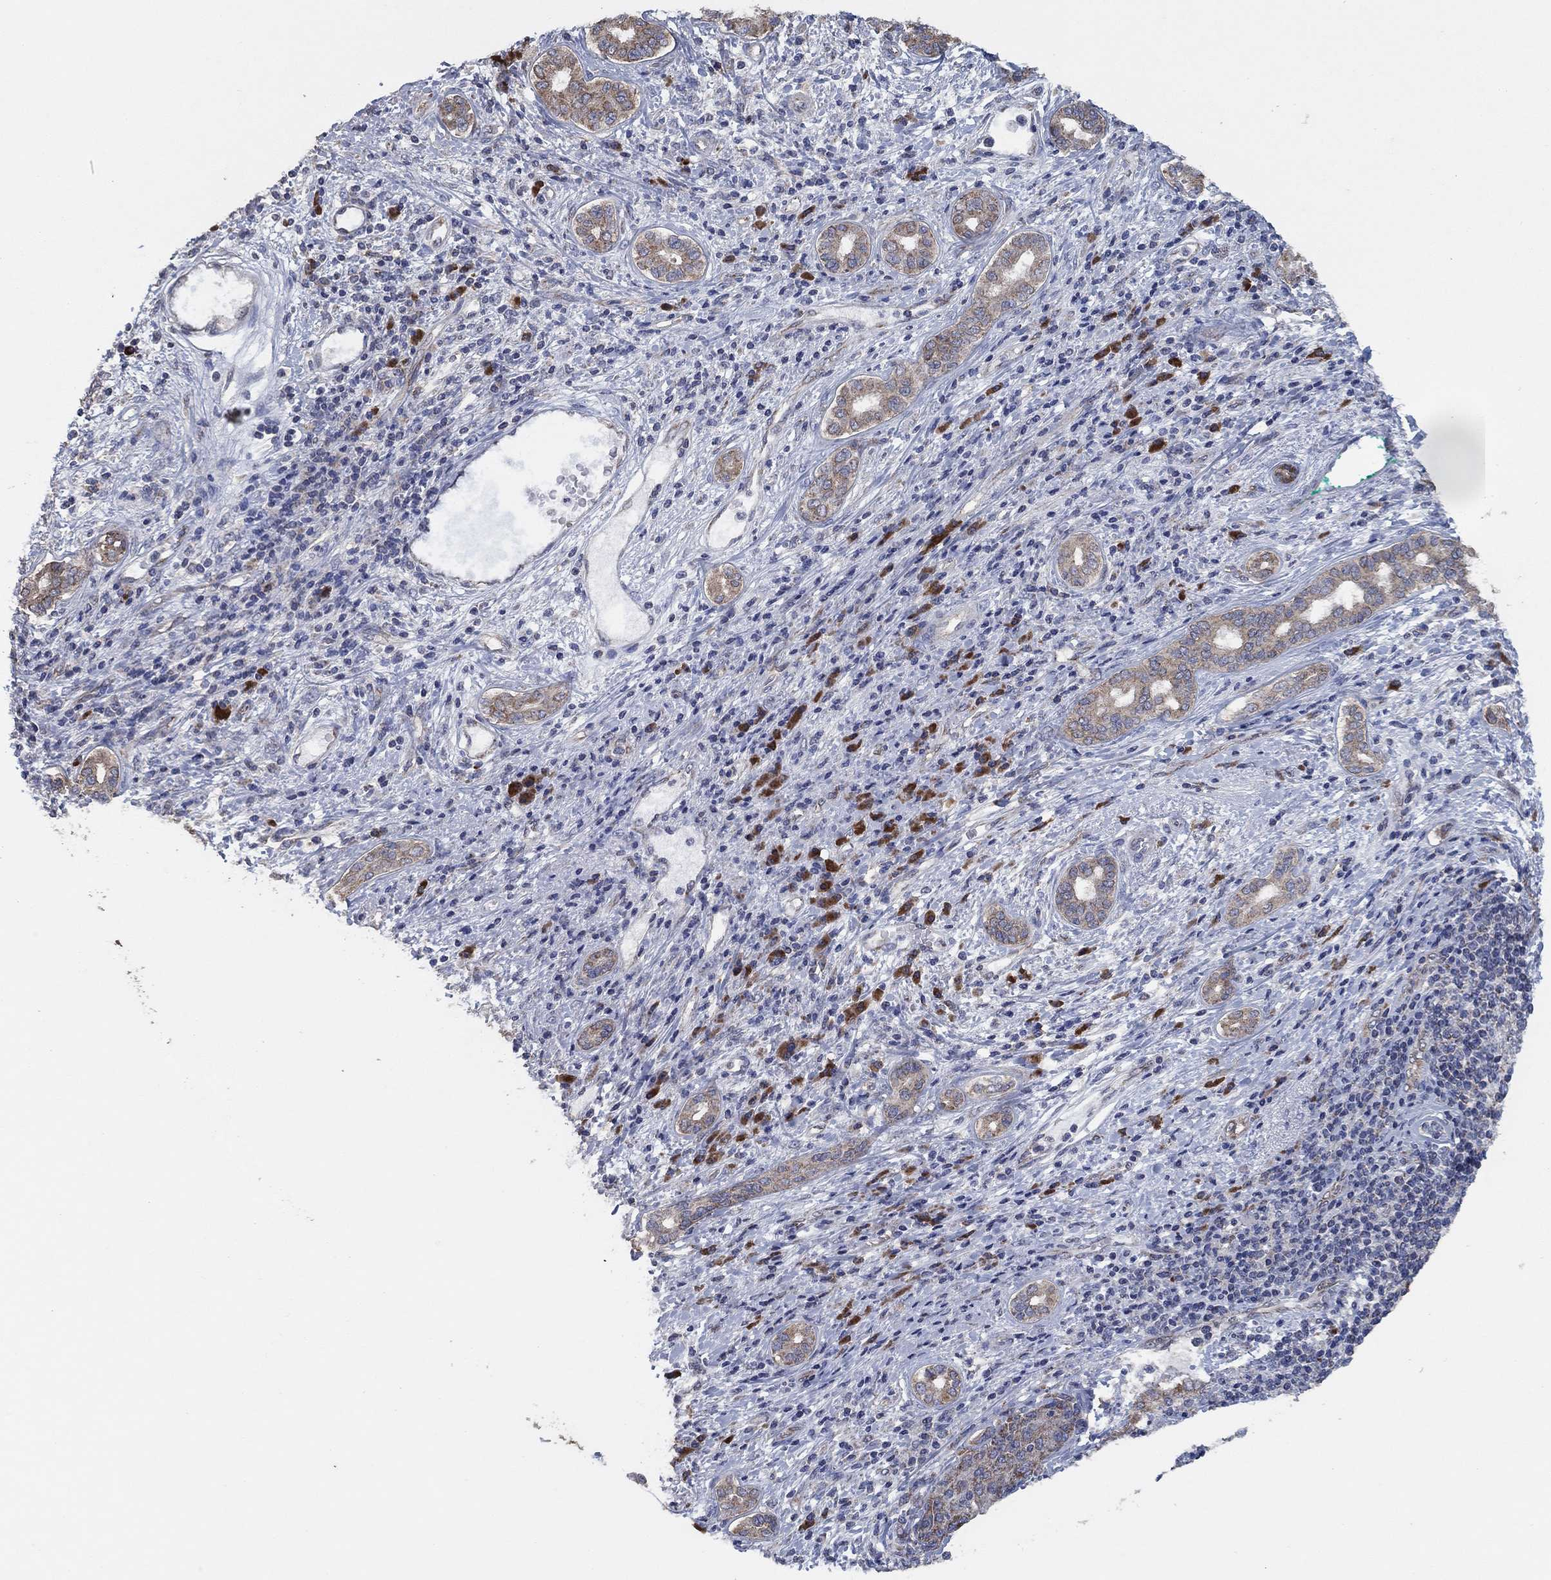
{"staining": {"intensity": "moderate", "quantity": ">75%", "location": "cytoplasmic/membranous"}, "tissue": "liver cancer", "cell_type": "Tumor cells", "image_type": "cancer", "snomed": [{"axis": "morphology", "description": "Carcinoma, Hepatocellular, NOS"}, {"axis": "topography", "description": "Liver"}], "caption": "The immunohistochemical stain shows moderate cytoplasmic/membranous expression in tumor cells of liver cancer (hepatocellular carcinoma) tissue.", "gene": "HID1", "patient": {"sex": "male", "age": 65}}